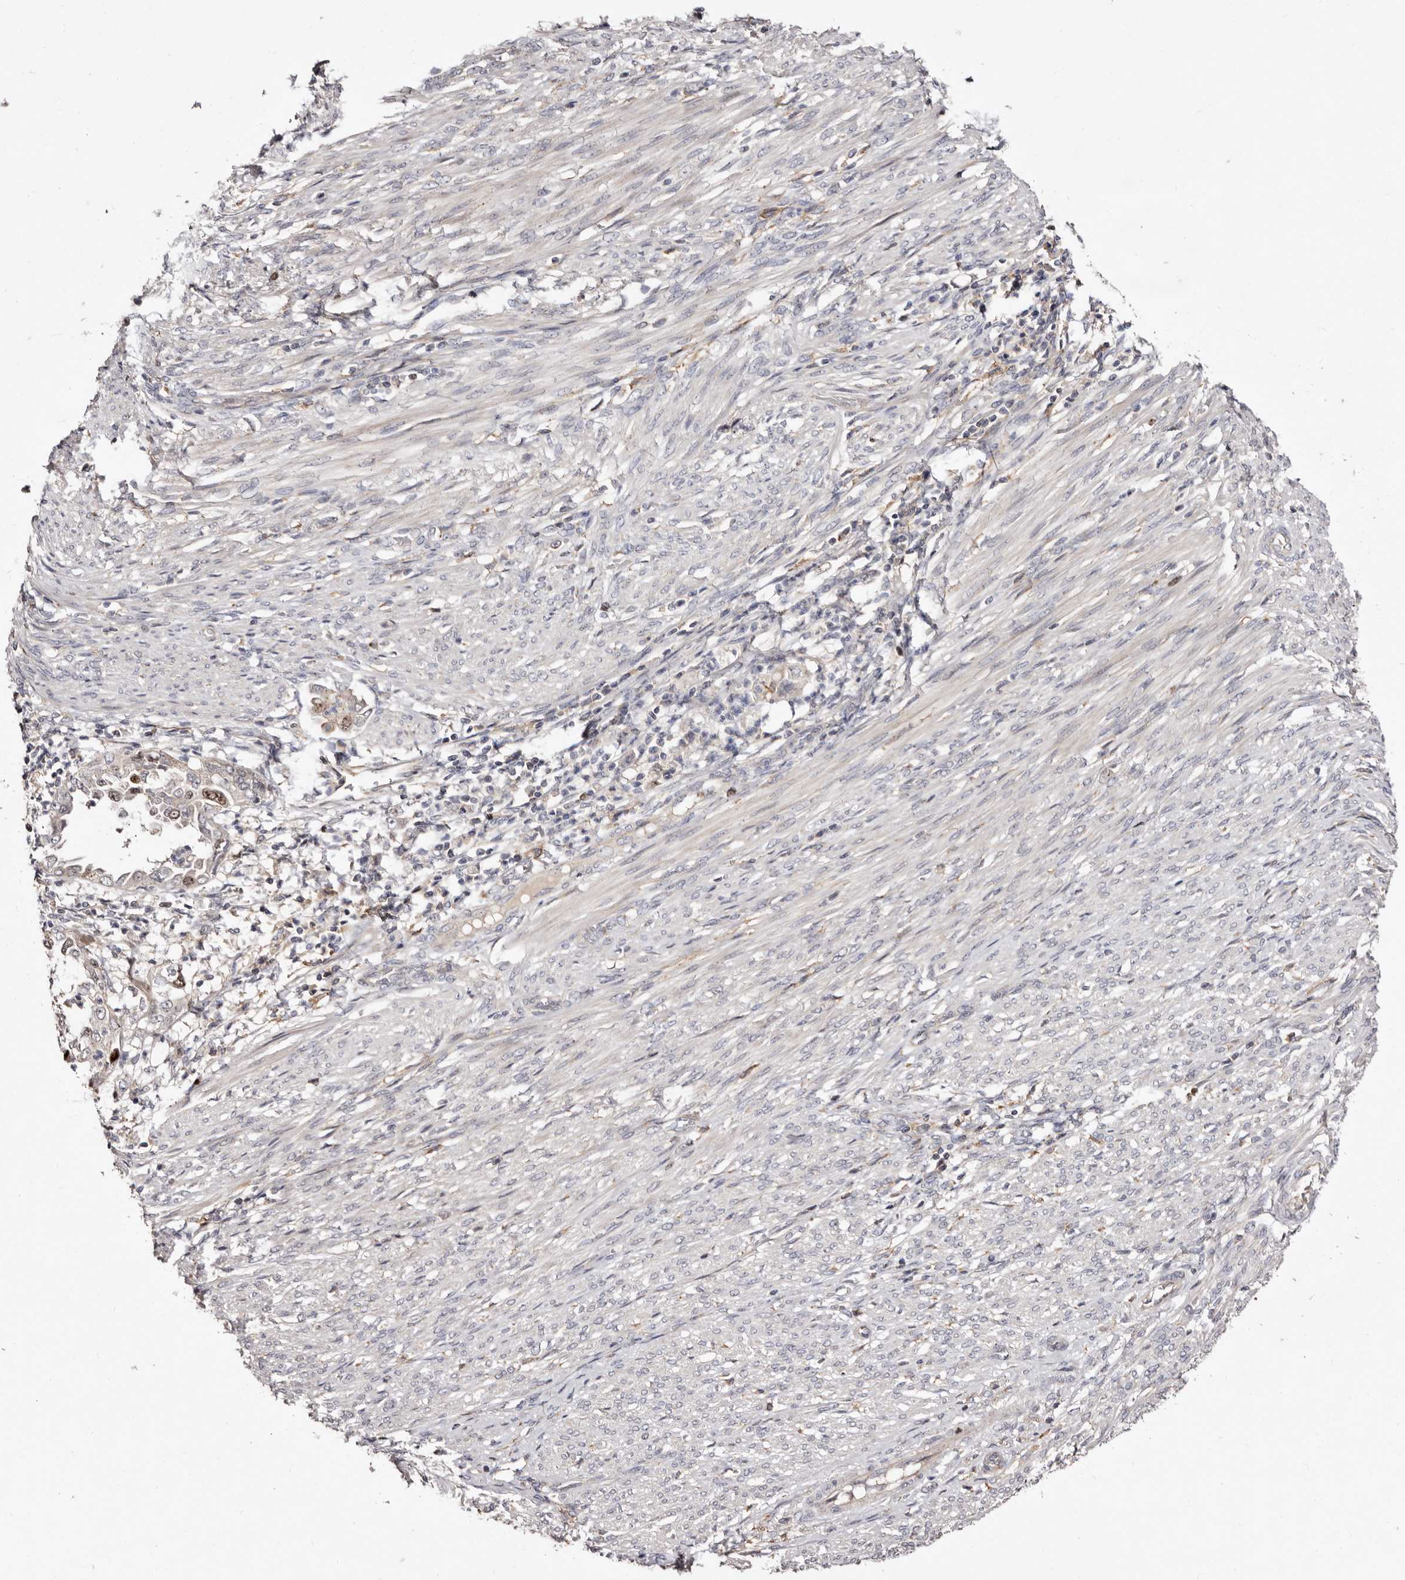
{"staining": {"intensity": "moderate", "quantity": "<25%", "location": "nuclear"}, "tissue": "endometrial cancer", "cell_type": "Tumor cells", "image_type": "cancer", "snomed": [{"axis": "morphology", "description": "Adenocarcinoma, NOS"}, {"axis": "topography", "description": "Endometrium"}], "caption": "DAB (3,3'-diaminobenzidine) immunohistochemical staining of human endometrial adenocarcinoma demonstrates moderate nuclear protein staining in approximately <25% of tumor cells. (Brightfield microscopy of DAB IHC at high magnification).", "gene": "CDCA8", "patient": {"sex": "female", "age": 85}}